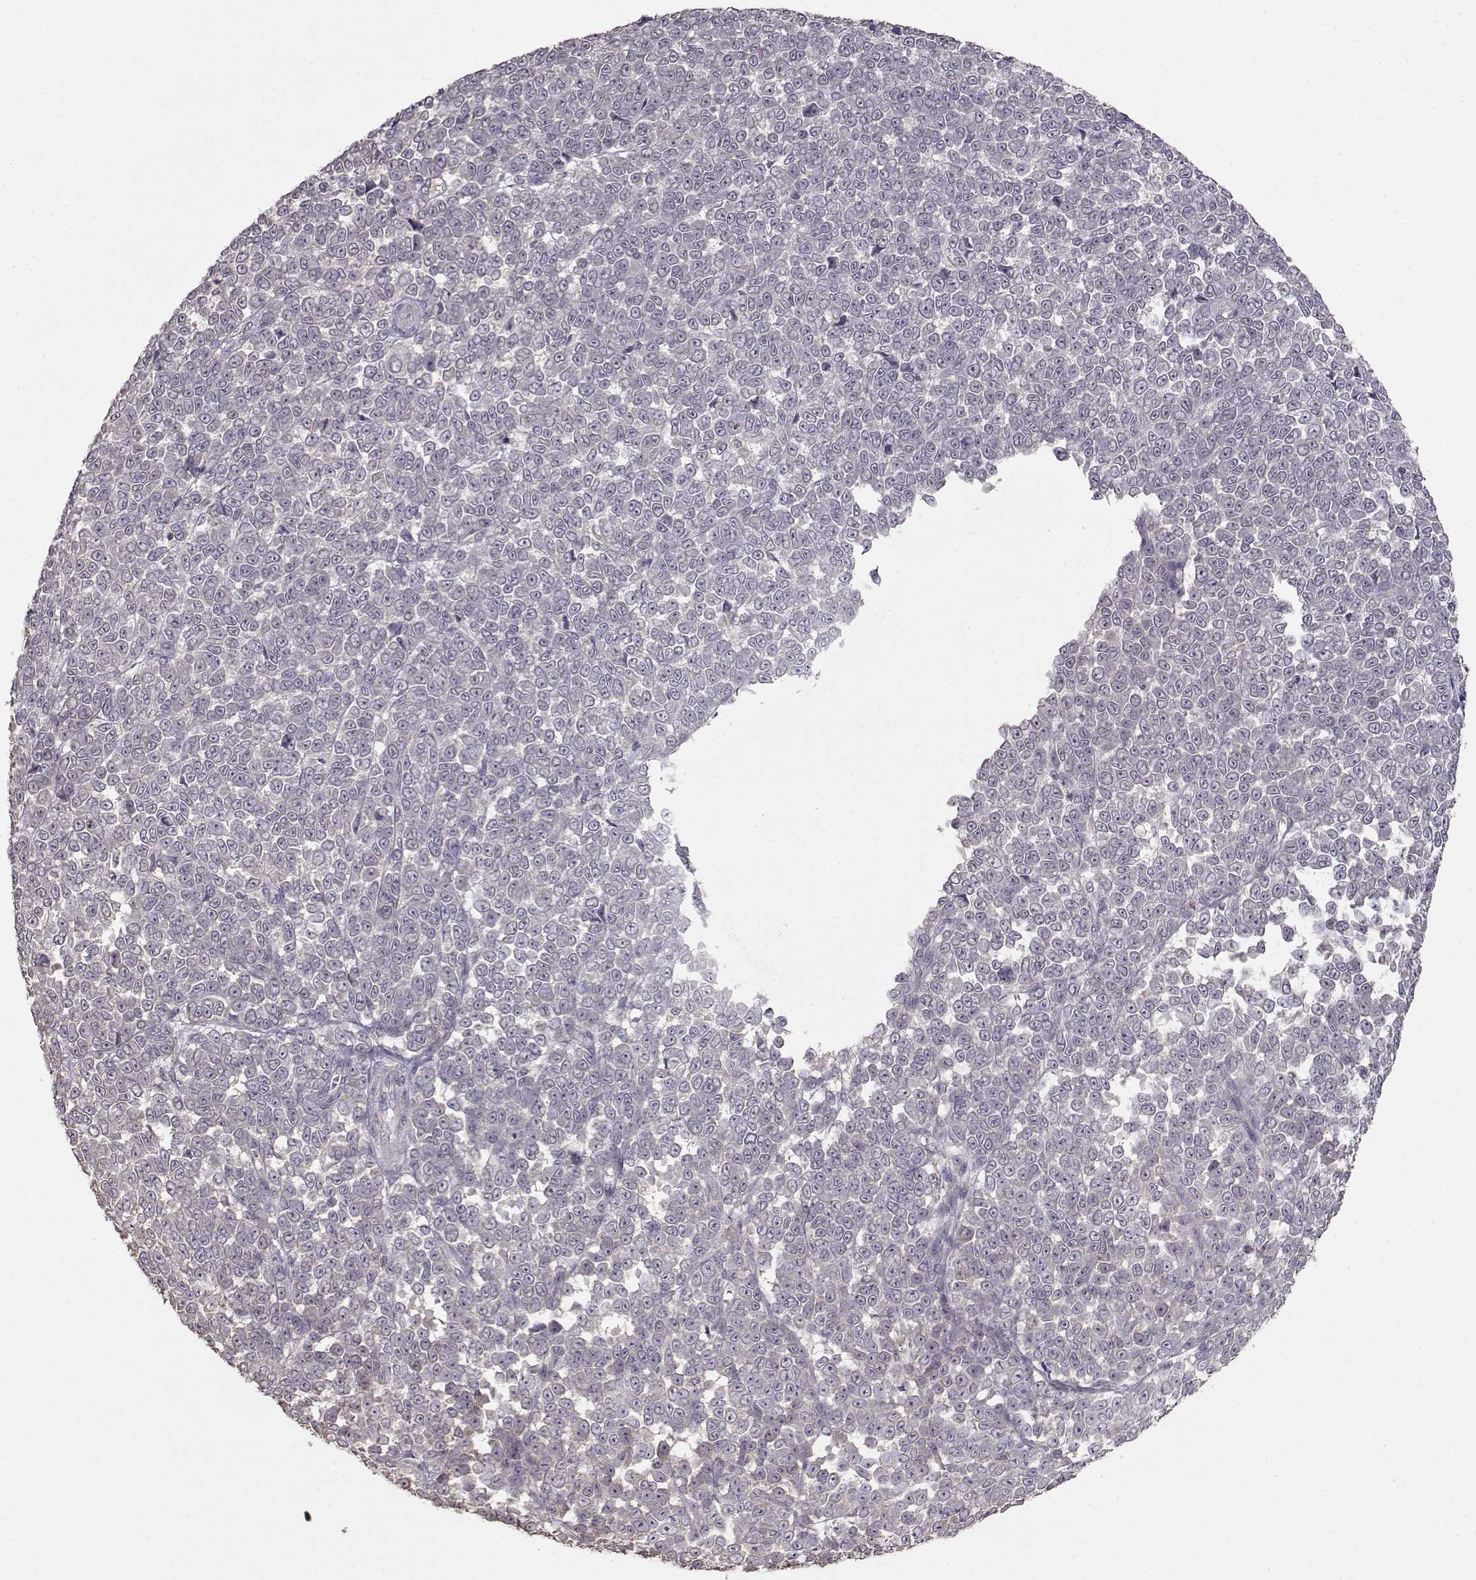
{"staining": {"intensity": "negative", "quantity": "none", "location": "none"}, "tissue": "melanoma", "cell_type": "Tumor cells", "image_type": "cancer", "snomed": [{"axis": "morphology", "description": "Malignant melanoma, NOS"}, {"axis": "topography", "description": "Skin"}], "caption": "This histopathology image is of melanoma stained with immunohistochemistry (IHC) to label a protein in brown with the nuclei are counter-stained blue. There is no positivity in tumor cells. Nuclei are stained in blue.", "gene": "PMCH", "patient": {"sex": "female", "age": 95}}